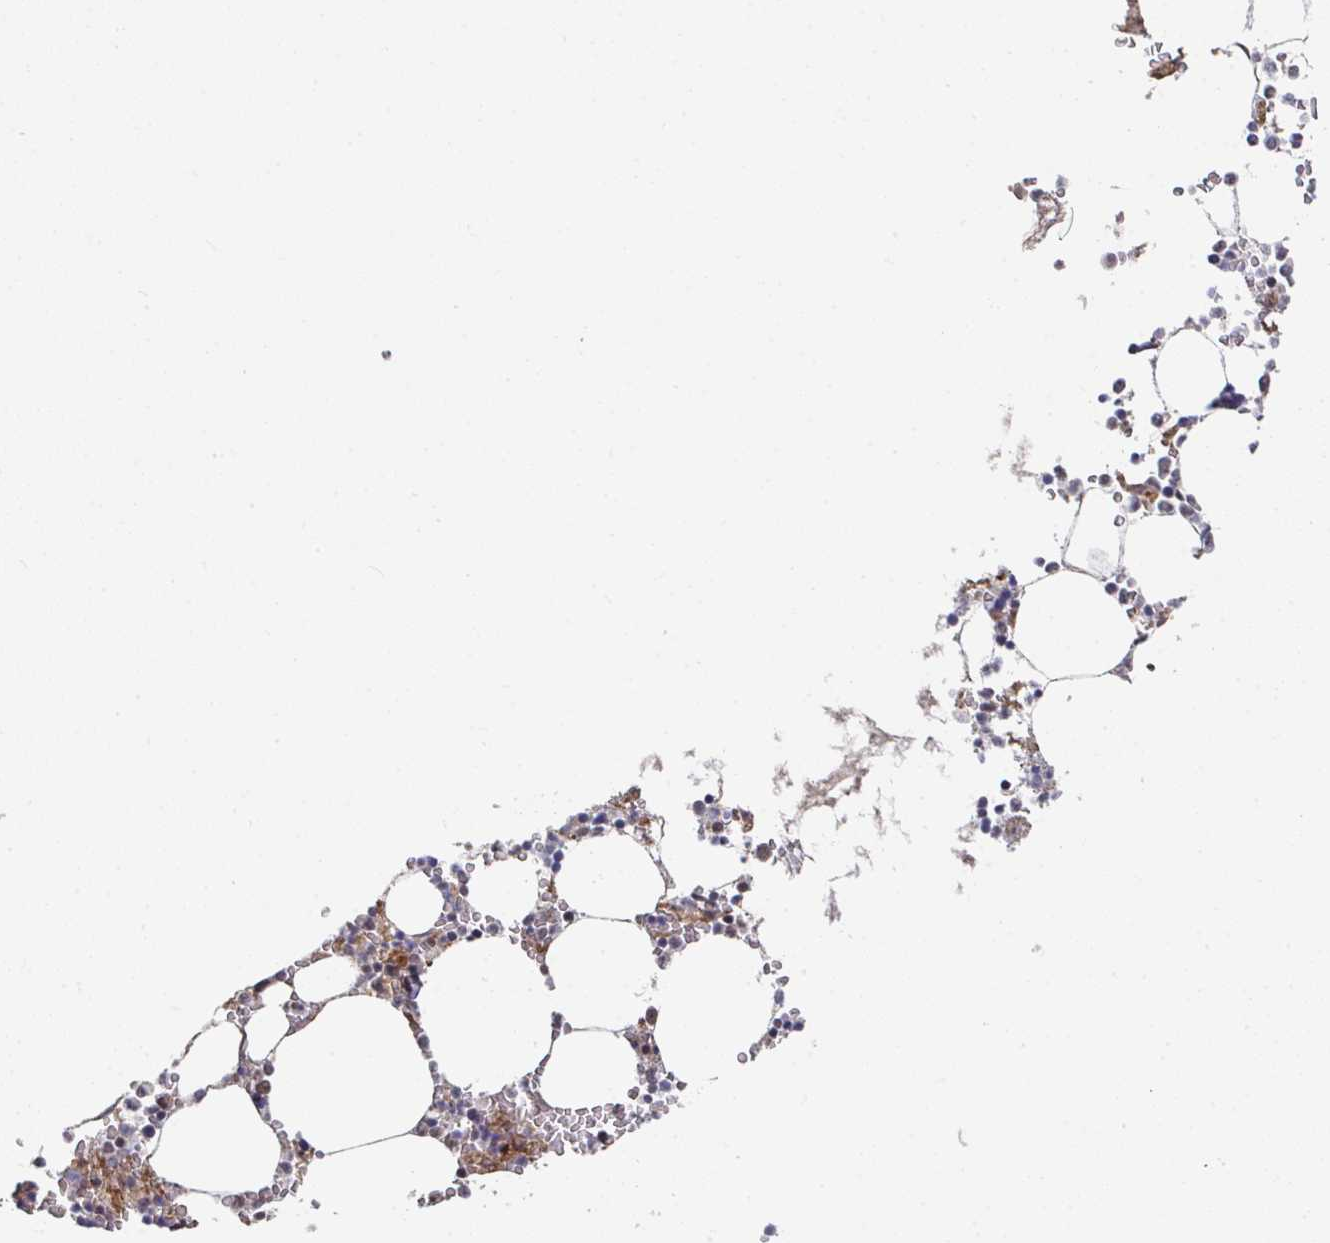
{"staining": {"intensity": "moderate", "quantity": "25%-75%", "location": "cytoplasmic/membranous,nuclear"}, "tissue": "bone marrow", "cell_type": "Hematopoietic cells", "image_type": "normal", "snomed": [{"axis": "morphology", "description": "Normal tissue, NOS"}, {"axis": "topography", "description": "Bone marrow"}], "caption": "Benign bone marrow exhibits moderate cytoplasmic/membranous,nuclear staining in about 25%-75% of hematopoietic cells.", "gene": "RBBP5", "patient": {"sex": "male", "age": 64}}